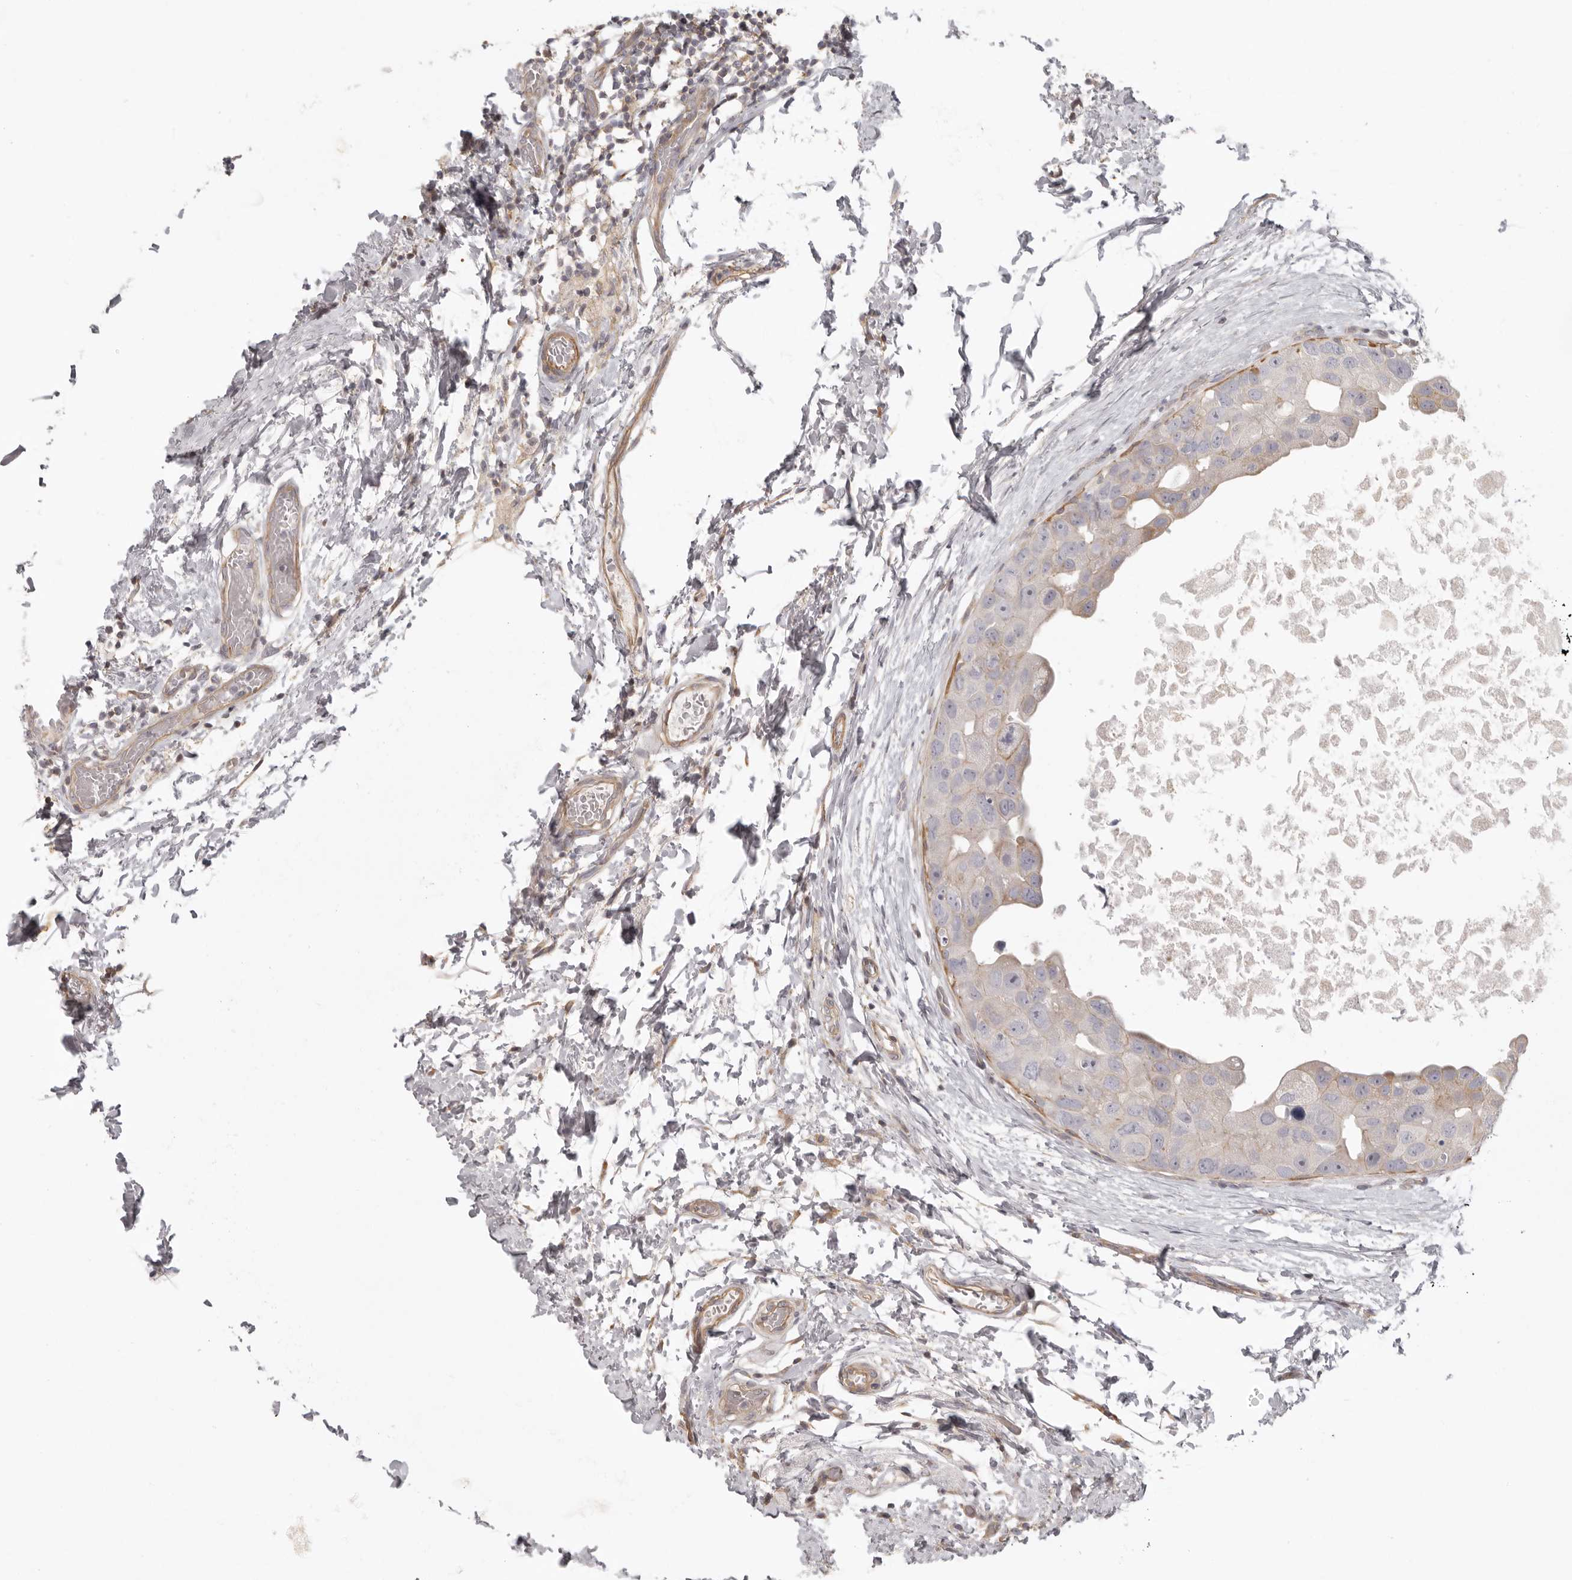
{"staining": {"intensity": "weak", "quantity": "<25%", "location": "cytoplasmic/membranous"}, "tissue": "breast cancer", "cell_type": "Tumor cells", "image_type": "cancer", "snomed": [{"axis": "morphology", "description": "Duct carcinoma"}, {"axis": "topography", "description": "Breast"}], "caption": "Immunohistochemical staining of human breast cancer (infiltrating ductal carcinoma) reveals no significant staining in tumor cells. Nuclei are stained in blue.", "gene": "RXFP1", "patient": {"sex": "female", "age": 62}}